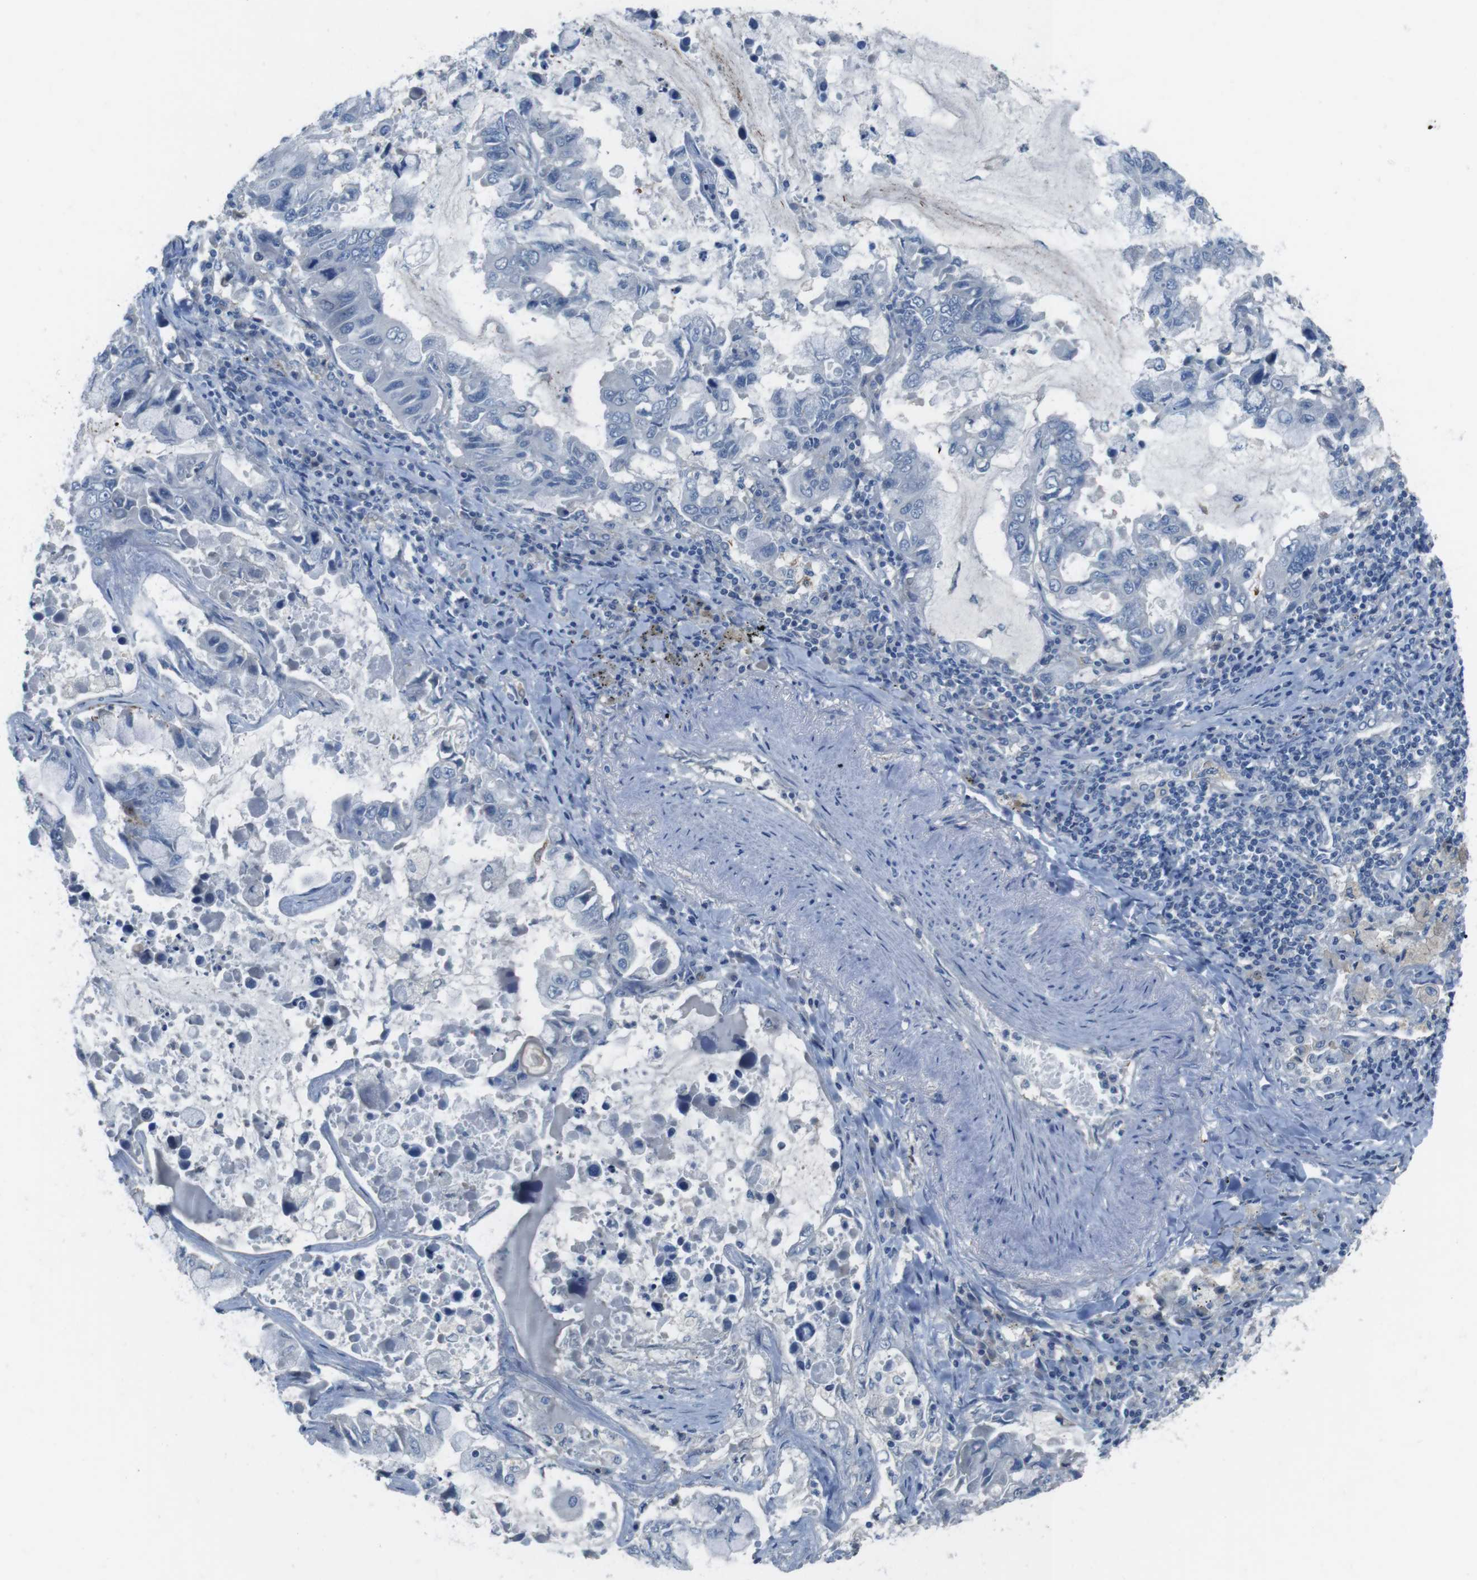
{"staining": {"intensity": "negative", "quantity": "none", "location": "none"}, "tissue": "lung cancer", "cell_type": "Tumor cells", "image_type": "cancer", "snomed": [{"axis": "morphology", "description": "Adenocarcinoma, NOS"}, {"axis": "topography", "description": "Lung"}], "caption": "The photomicrograph demonstrates no staining of tumor cells in lung cancer (adenocarcinoma). Brightfield microscopy of IHC stained with DAB (brown) and hematoxylin (blue), captured at high magnification.", "gene": "CYP2C8", "patient": {"sex": "male", "age": 64}}